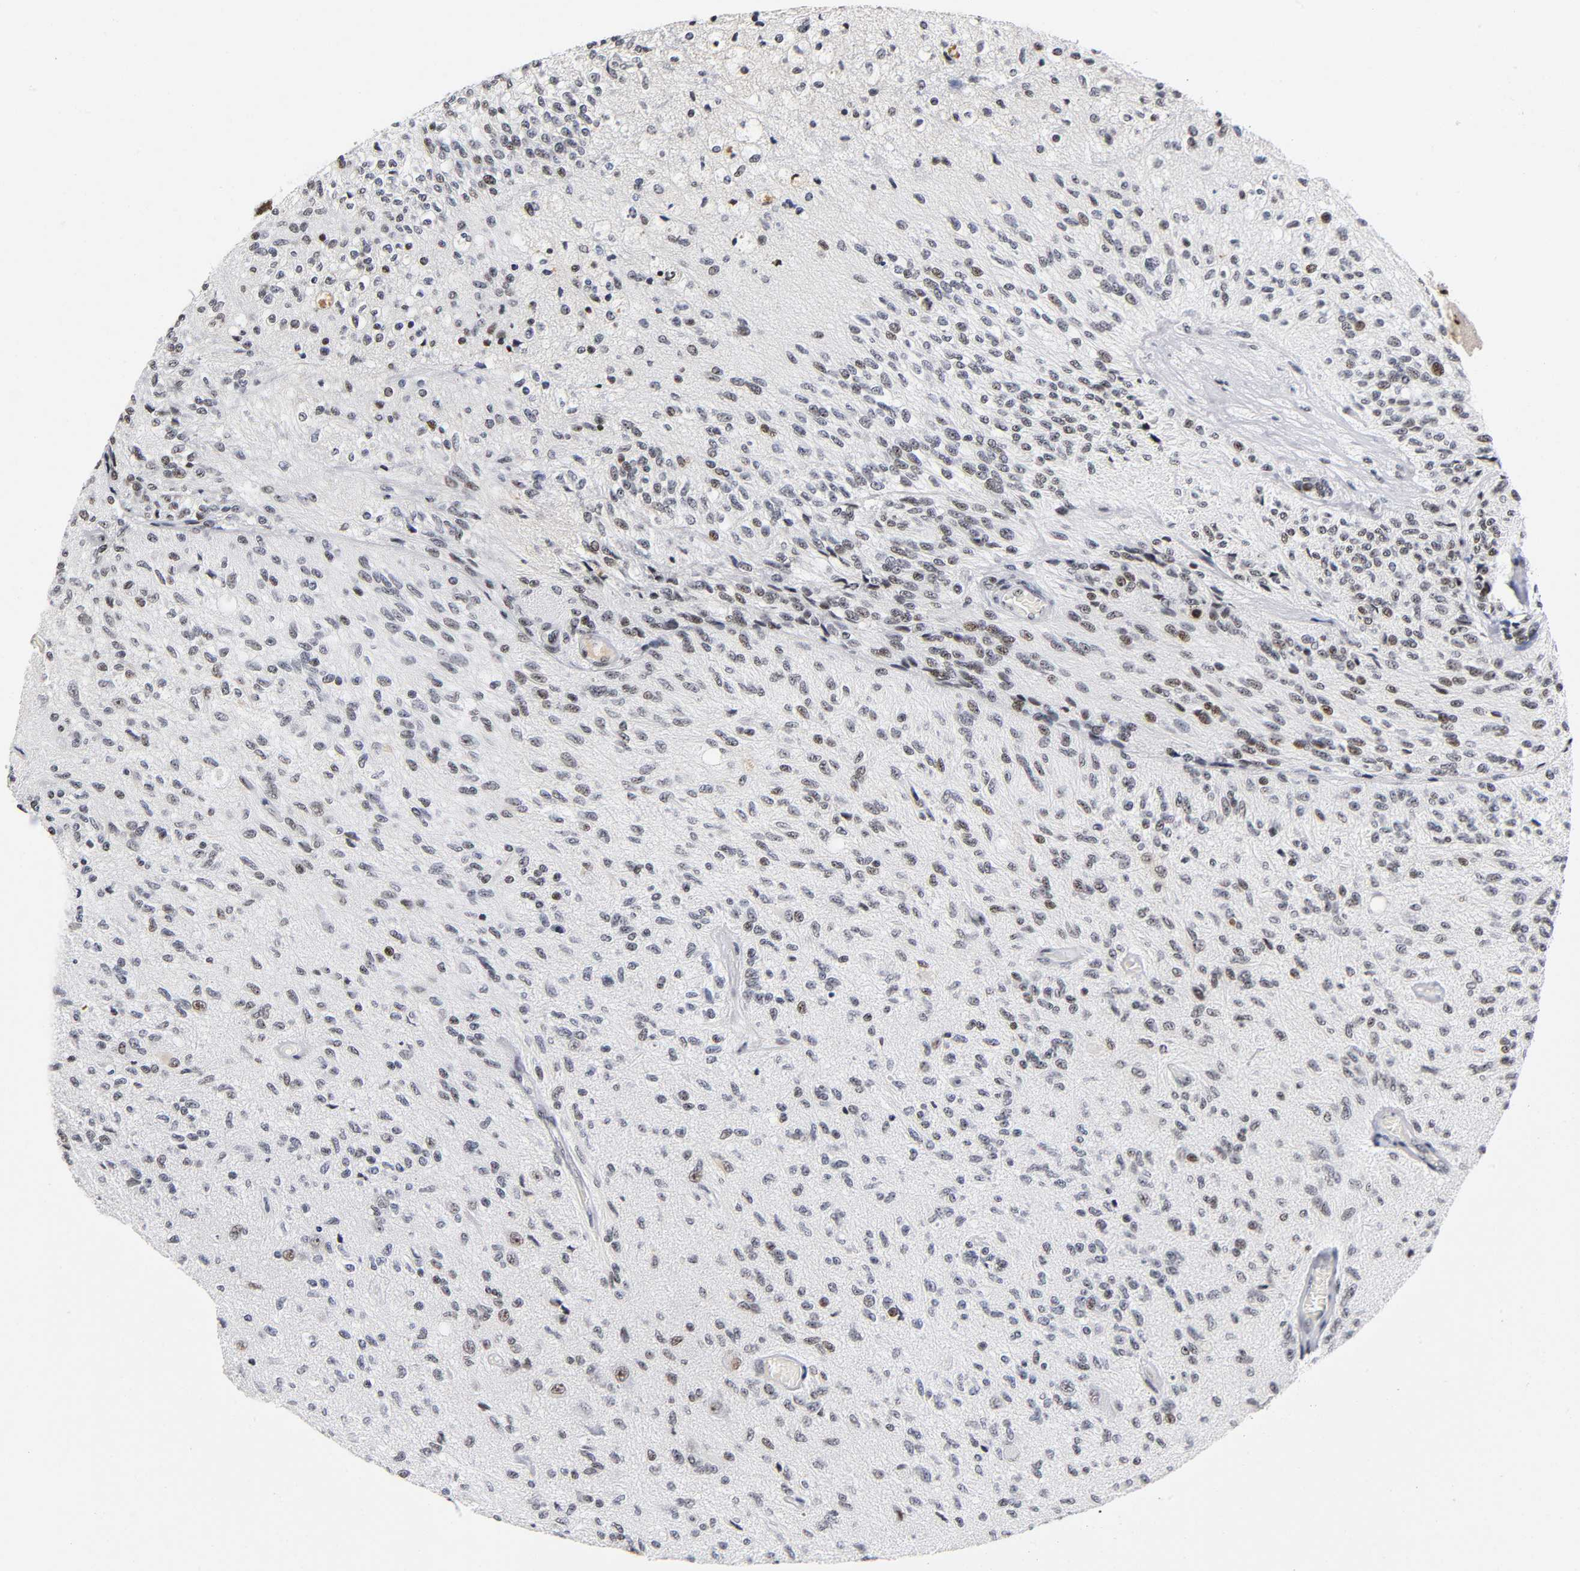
{"staining": {"intensity": "weak", "quantity": "<25%", "location": "nuclear"}, "tissue": "glioma", "cell_type": "Tumor cells", "image_type": "cancer", "snomed": [{"axis": "morphology", "description": "Normal tissue, NOS"}, {"axis": "morphology", "description": "Glioma, malignant, High grade"}, {"axis": "topography", "description": "Cerebral cortex"}], "caption": "An immunohistochemistry (IHC) photomicrograph of glioma is shown. There is no staining in tumor cells of glioma.", "gene": "UBTF", "patient": {"sex": "male", "age": 77}}